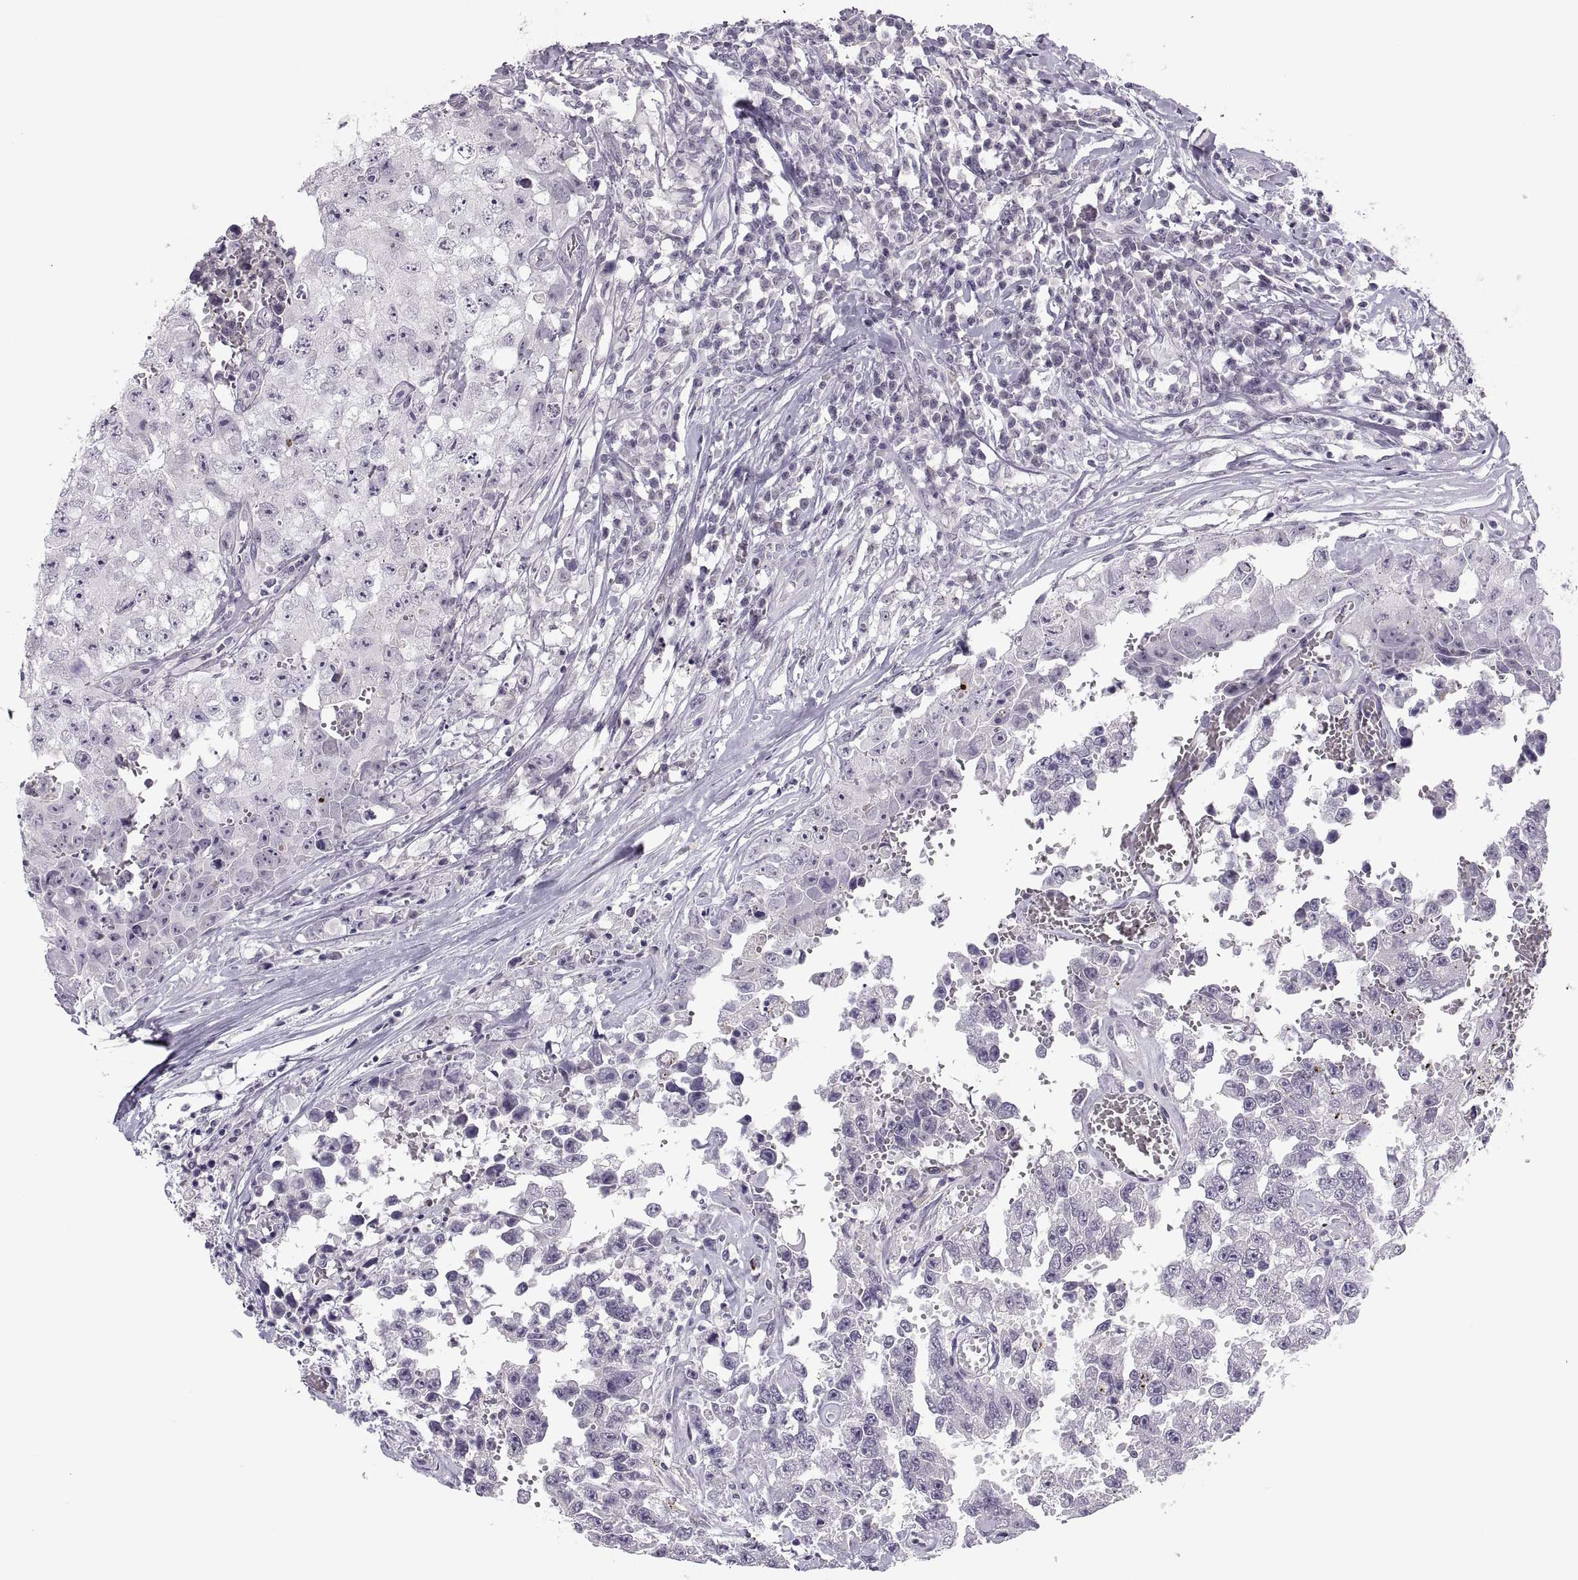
{"staining": {"intensity": "negative", "quantity": "none", "location": "none"}, "tissue": "testis cancer", "cell_type": "Tumor cells", "image_type": "cancer", "snomed": [{"axis": "morphology", "description": "Carcinoma, Embryonal, NOS"}, {"axis": "topography", "description": "Testis"}], "caption": "This is an immunohistochemistry photomicrograph of testis embryonal carcinoma. There is no expression in tumor cells.", "gene": "CHCT1", "patient": {"sex": "male", "age": 36}}